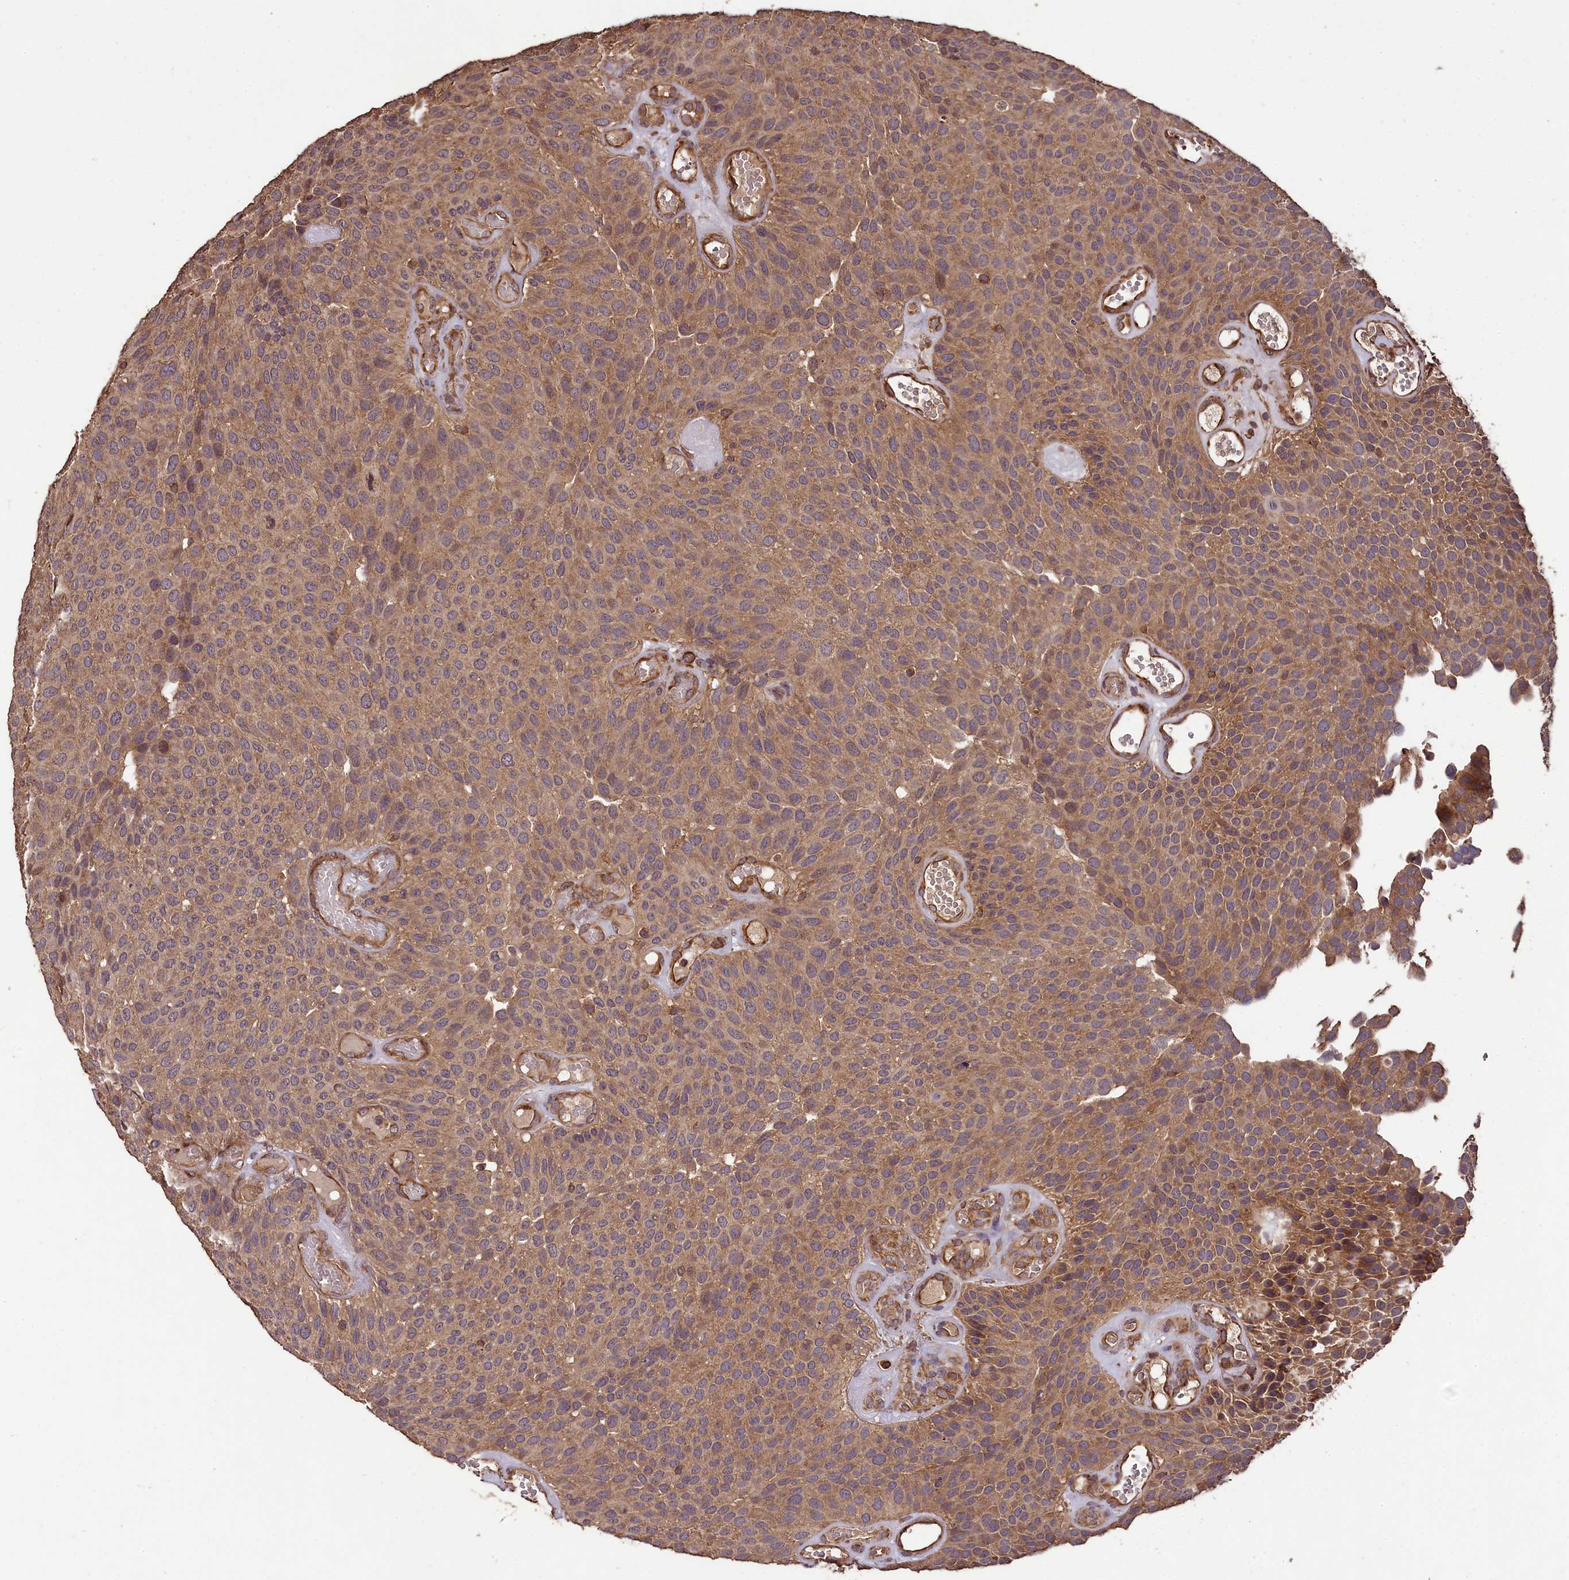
{"staining": {"intensity": "moderate", "quantity": ">75%", "location": "cytoplasmic/membranous"}, "tissue": "urothelial cancer", "cell_type": "Tumor cells", "image_type": "cancer", "snomed": [{"axis": "morphology", "description": "Urothelial carcinoma, Low grade"}, {"axis": "topography", "description": "Urinary bladder"}], "caption": "A high-resolution photomicrograph shows immunohistochemistry (IHC) staining of urothelial carcinoma (low-grade), which demonstrates moderate cytoplasmic/membranous expression in approximately >75% of tumor cells. (brown staining indicates protein expression, while blue staining denotes nuclei).", "gene": "TTLL10", "patient": {"sex": "male", "age": 89}}